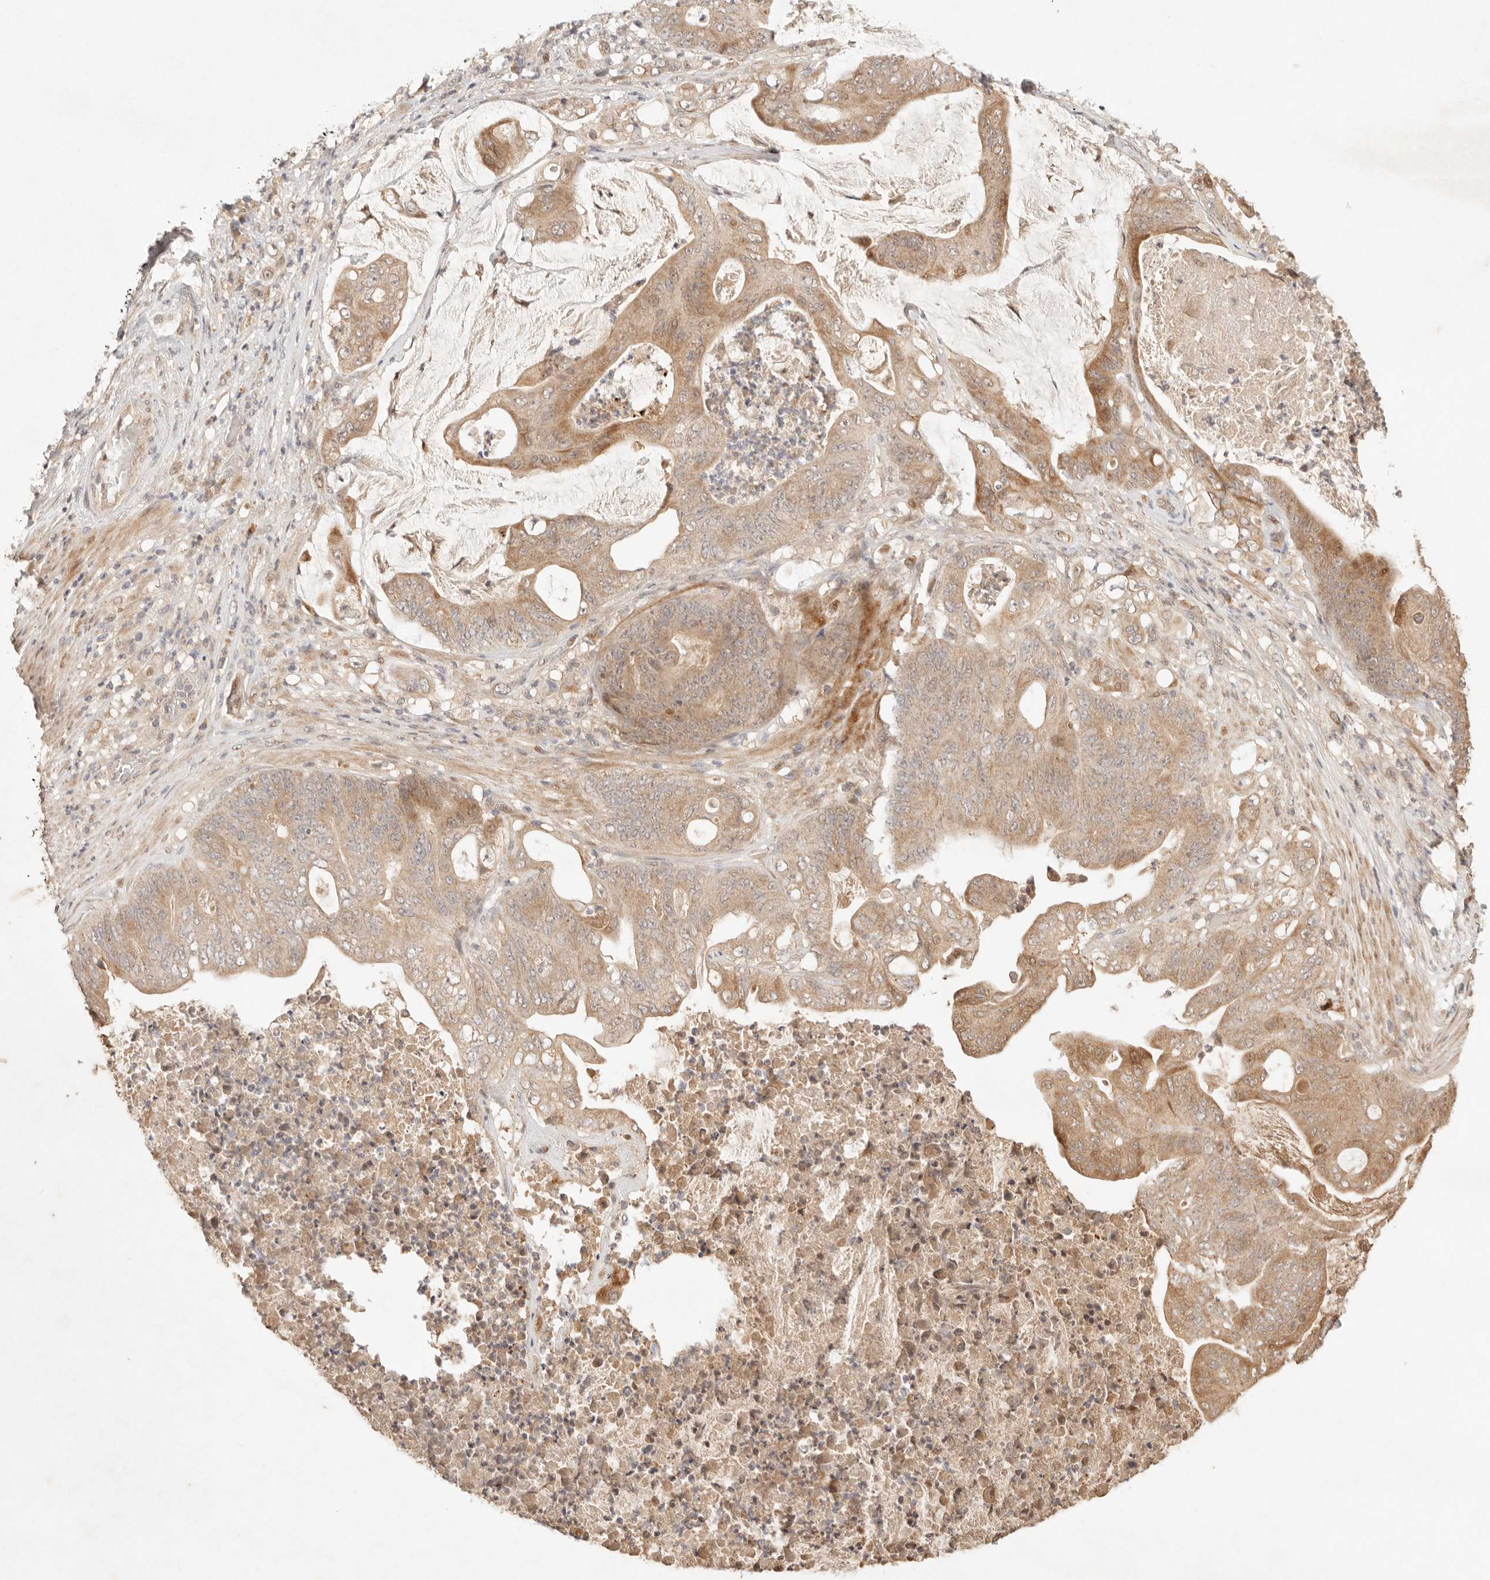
{"staining": {"intensity": "moderate", "quantity": ">75%", "location": "cytoplasmic/membranous"}, "tissue": "stomach cancer", "cell_type": "Tumor cells", "image_type": "cancer", "snomed": [{"axis": "morphology", "description": "Adenocarcinoma, NOS"}, {"axis": "topography", "description": "Stomach"}], "caption": "Immunohistochemical staining of stomach cancer (adenocarcinoma) shows medium levels of moderate cytoplasmic/membranous protein positivity in approximately >75% of tumor cells. The staining is performed using DAB (3,3'-diaminobenzidine) brown chromogen to label protein expression. The nuclei are counter-stained blue using hematoxylin.", "gene": "PHLDA3", "patient": {"sex": "female", "age": 73}}